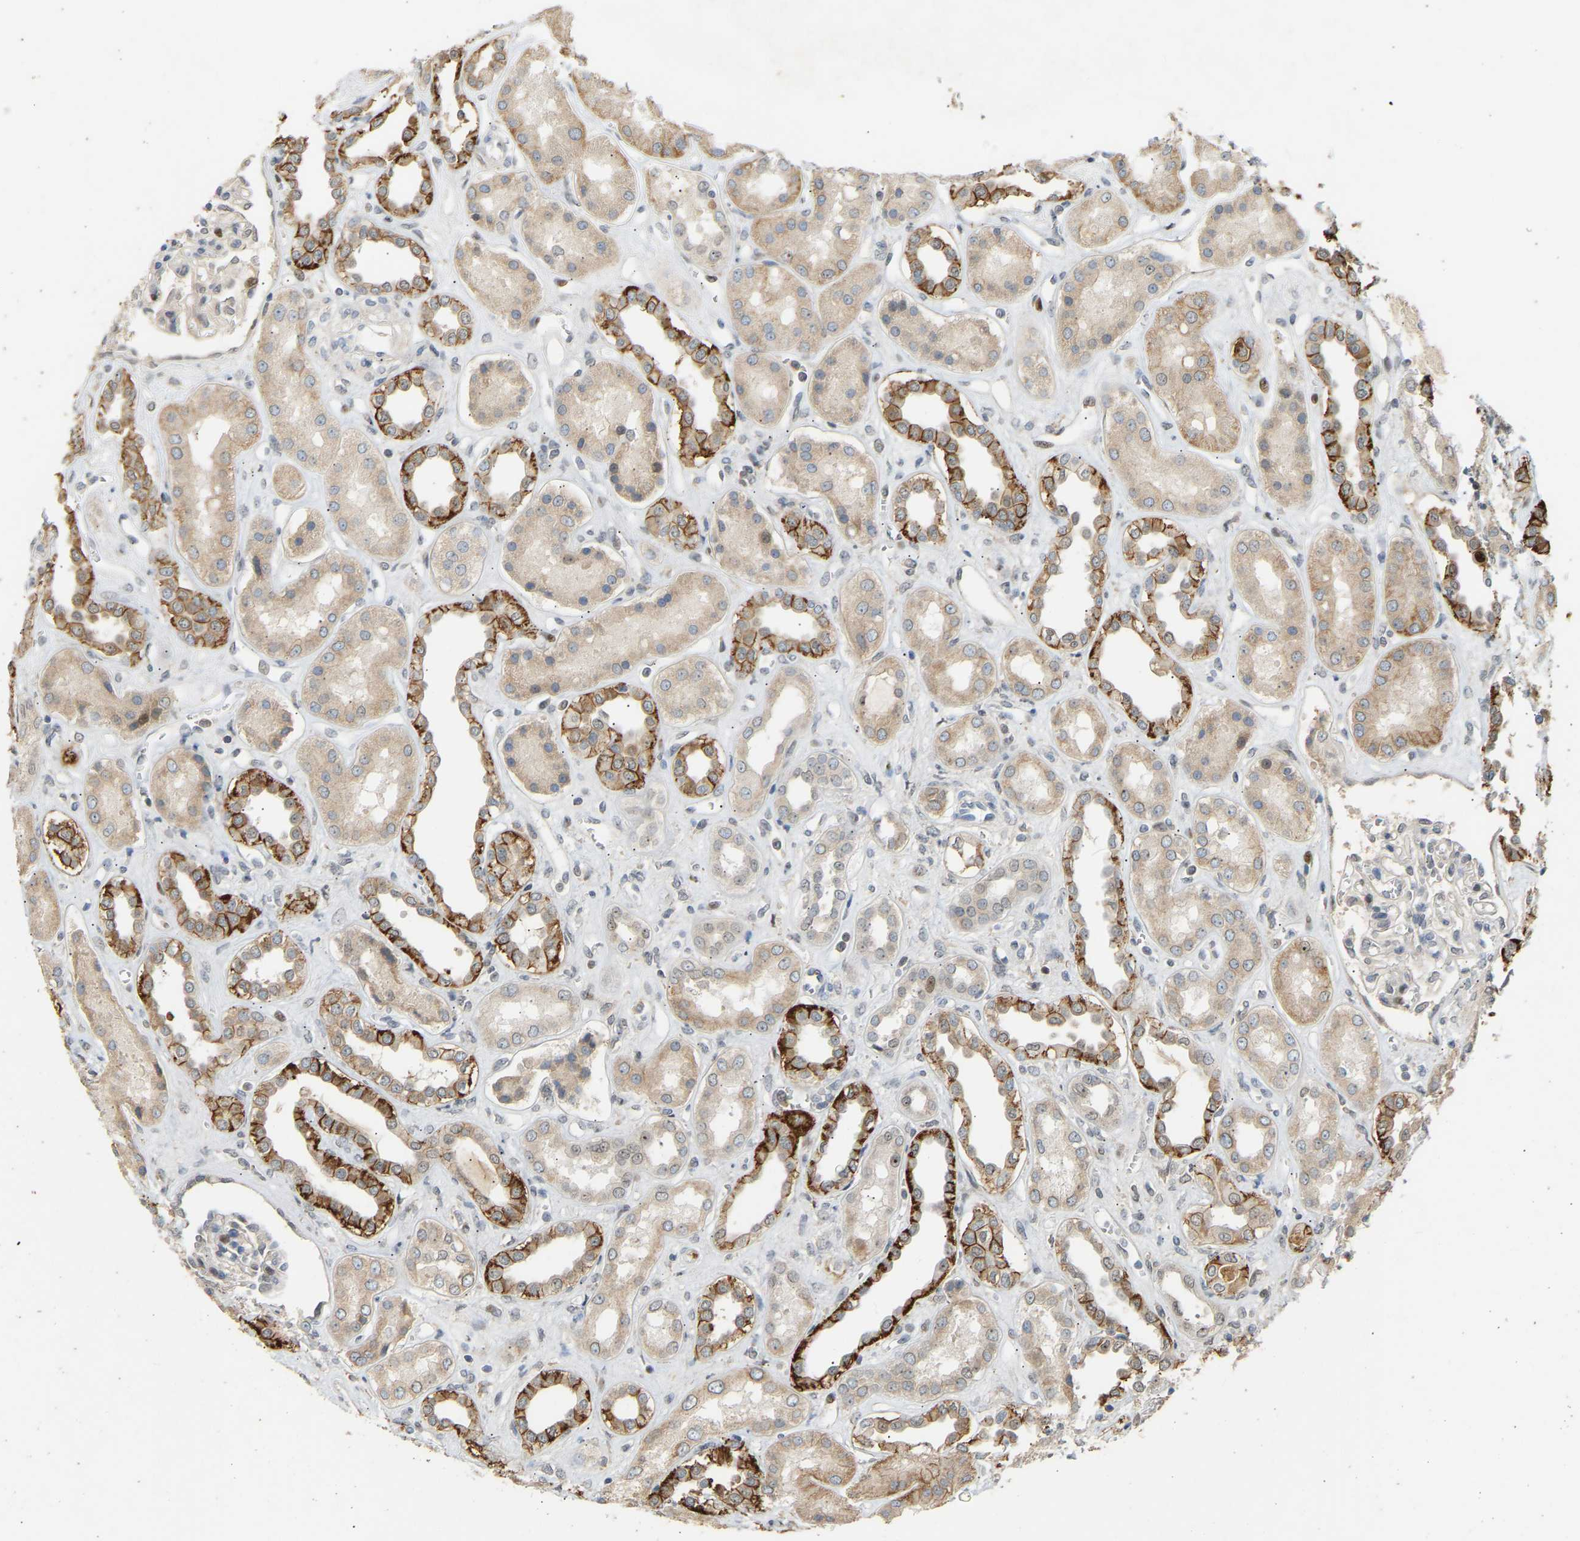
{"staining": {"intensity": "negative", "quantity": "none", "location": "none"}, "tissue": "kidney", "cell_type": "Cells in glomeruli", "image_type": "normal", "snomed": [{"axis": "morphology", "description": "Normal tissue, NOS"}, {"axis": "topography", "description": "Kidney"}], "caption": "Micrograph shows no protein staining in cells in glomeruli of benign kidney. (DAB (3,3'-diaminobenzidine) IHC with hematoxylin counter stain).", "gene": "PTPN4", "patient": {"sex": "male", "age": 59}}